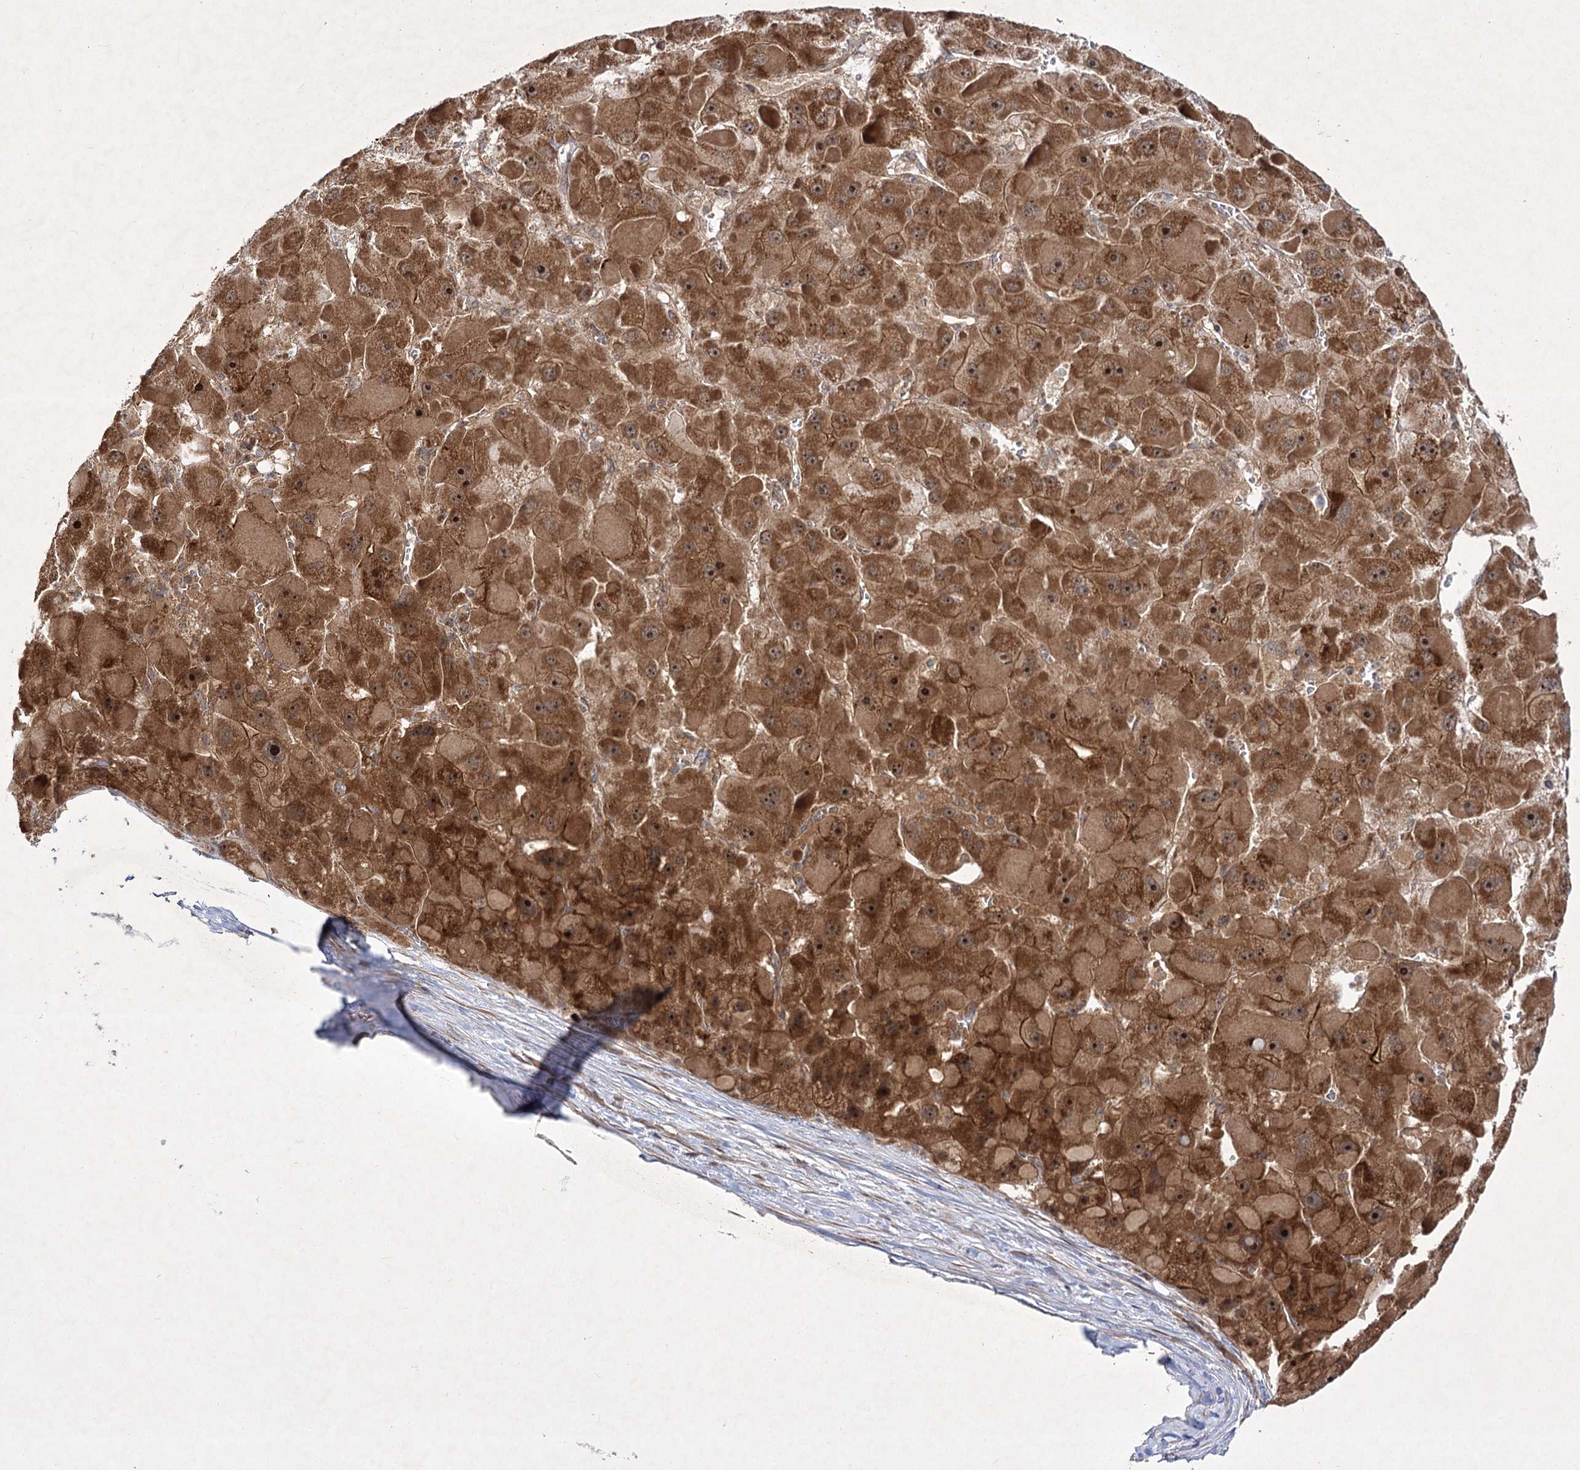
{"staining": {"intensity": "moderate", "quantity": ">75%", "location": "cytoplasmic/membranous,nuclear"}, "tissue": "liver cancer", "cell_type": "Tumor cells", "image_type": "cancer", "snomed": [{"axis": "morphology", "description": "Carcinoma, Hepatocellular, NOS"}, {"axis": "topography", "description": "Liver"}], "caption": "This histopathology image exhibits IHC staining of human liver cancer, with medium moderate cytoplasmic/membranous and nuclear expression in about >75% of tumor cells.", "gene": "SCRN3", "patient": {"sex": "female", "age": 73}}